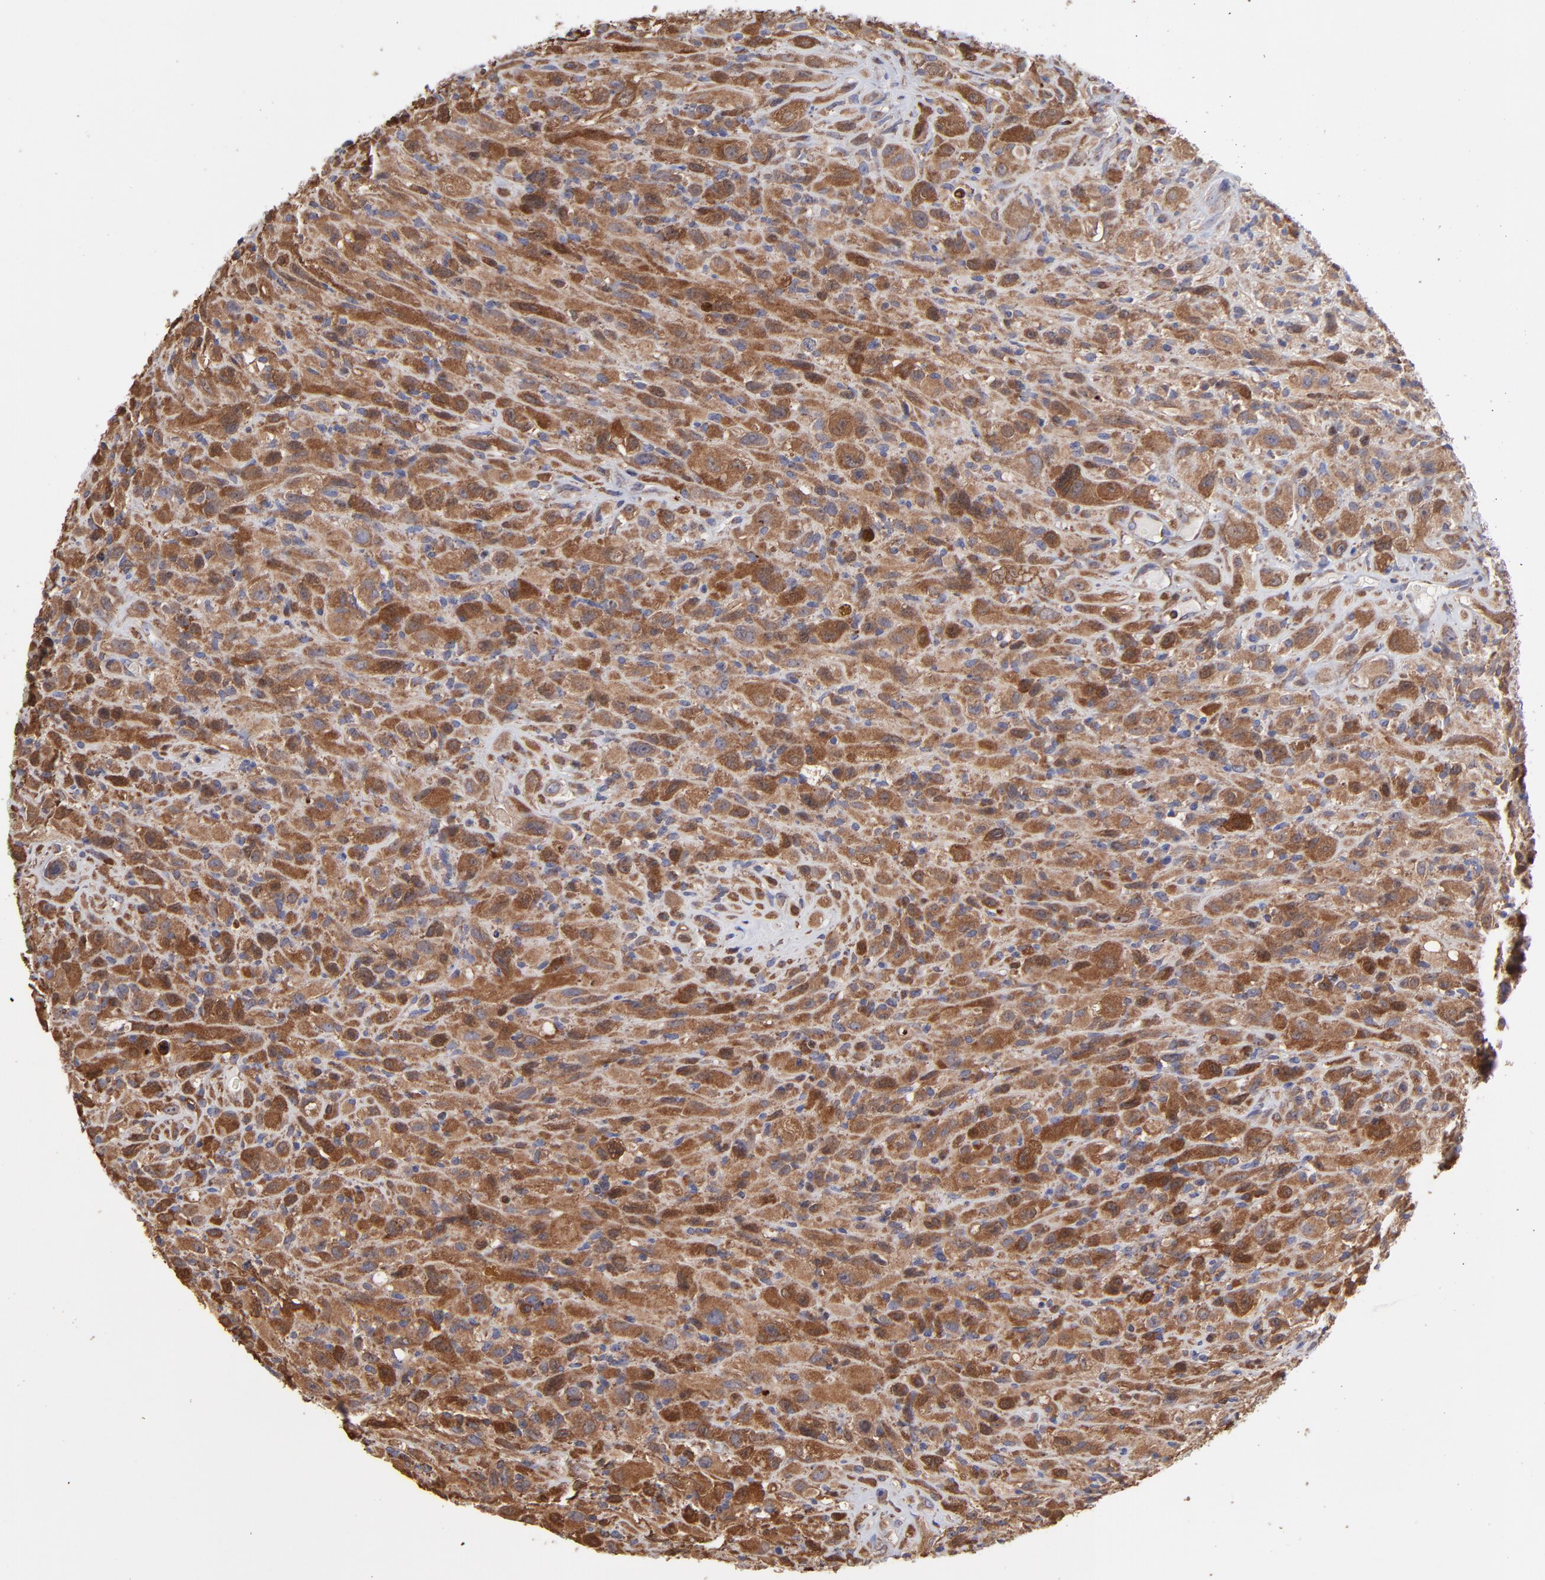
{"staining": {"intensity": "strong", "quantity": ">75%", "location": "cytoplasmic/membranous"}, "tissue": "glioma", "cell_type": "Tumor cells", "image_type": "cancer", "snomed": [{"axis": "morphology", "description": "Glioma, malignant, High grade"}, {"axis": "topography", "description": "Brain"}], "caption": "Malignant high-grade glioma was stained to show a protein in brown. There is high levels of strong cytoplasmic/membranous expression in approximately >75% of tumor cells.", "gene": "PFKM", "patient": {"sex": "male", "age": 48}}